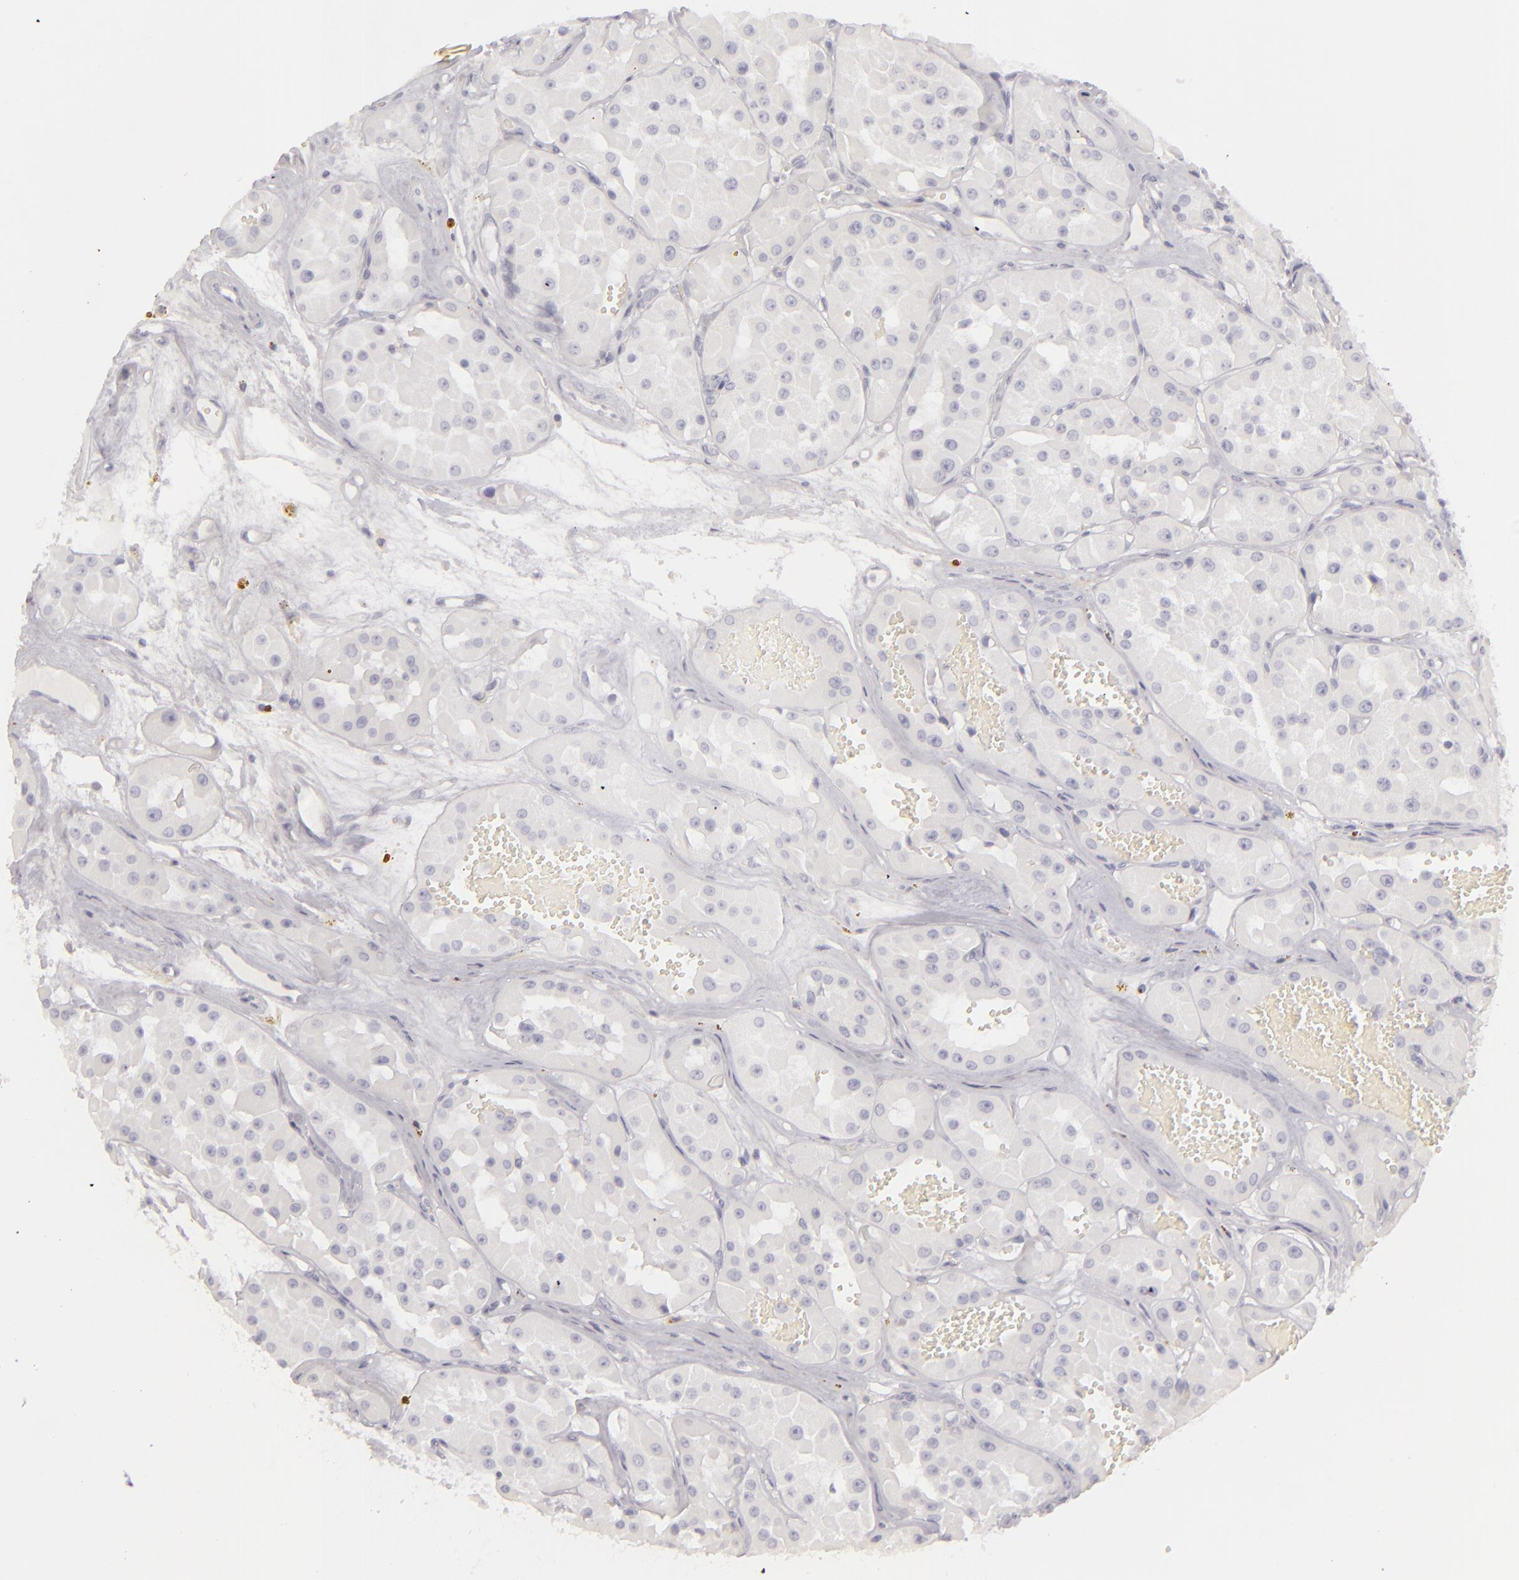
{"staining": {"intensity": "negative", "quantity": "none", "location": "none"}, "tissue": "renal cancer", "cell_type": "Tumor cells", "image_type": "cancer", "snomed": [{"axis": "morphology", "description": "Adenocarcinoma, uncertain malignant potential"}, {"axis": "topography", "description": "Kidney"}], "caption": "Human renal cancer stained for a protein using immunohistochemistry (IHC) displays no expression in tumor cells.", "gene": "CDX2", "patient": {"sex": "male", "age": 63}}